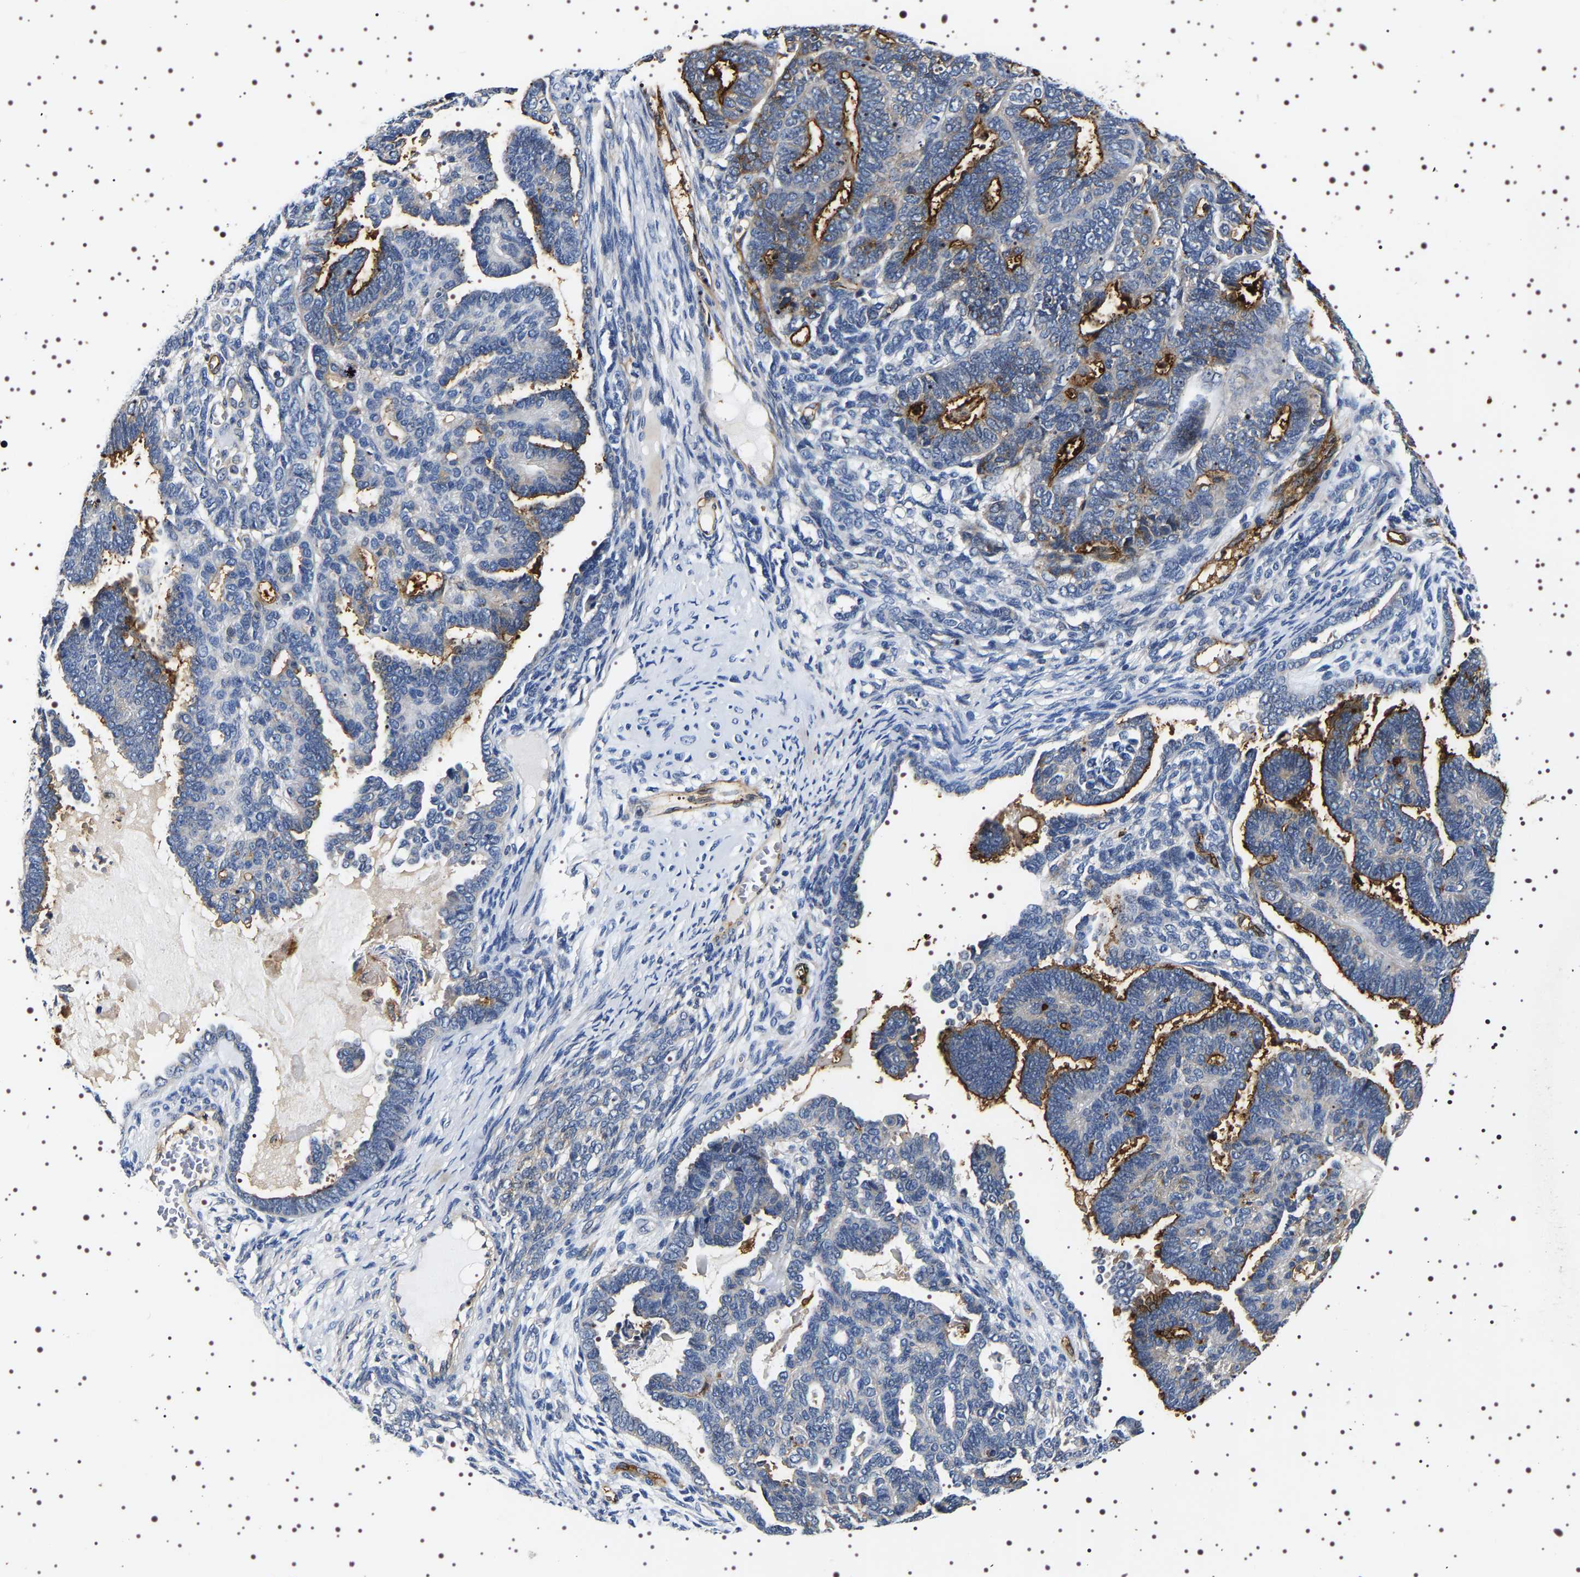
{"staining": {"intensity": "strong", "quantity": "<25%", "location": "cytoplasmic/membranous"}, "tissue": "endometrial cancer", "cell_type": "Tumor cells", "image_type": "cancer", "snomed": [{"axis": "morphology", "description": "Neoplasm, malignant, NOS"}, {"axis": "topography", "description": "Endometrium"}], "caption": "A photomicrograph of endometrial cancer stained for a protein displays strong cytoplasmic/membranous brown staining in tumor cells.", "gene": "ALPL", "patient": {"sex": "female", "age": 74}}